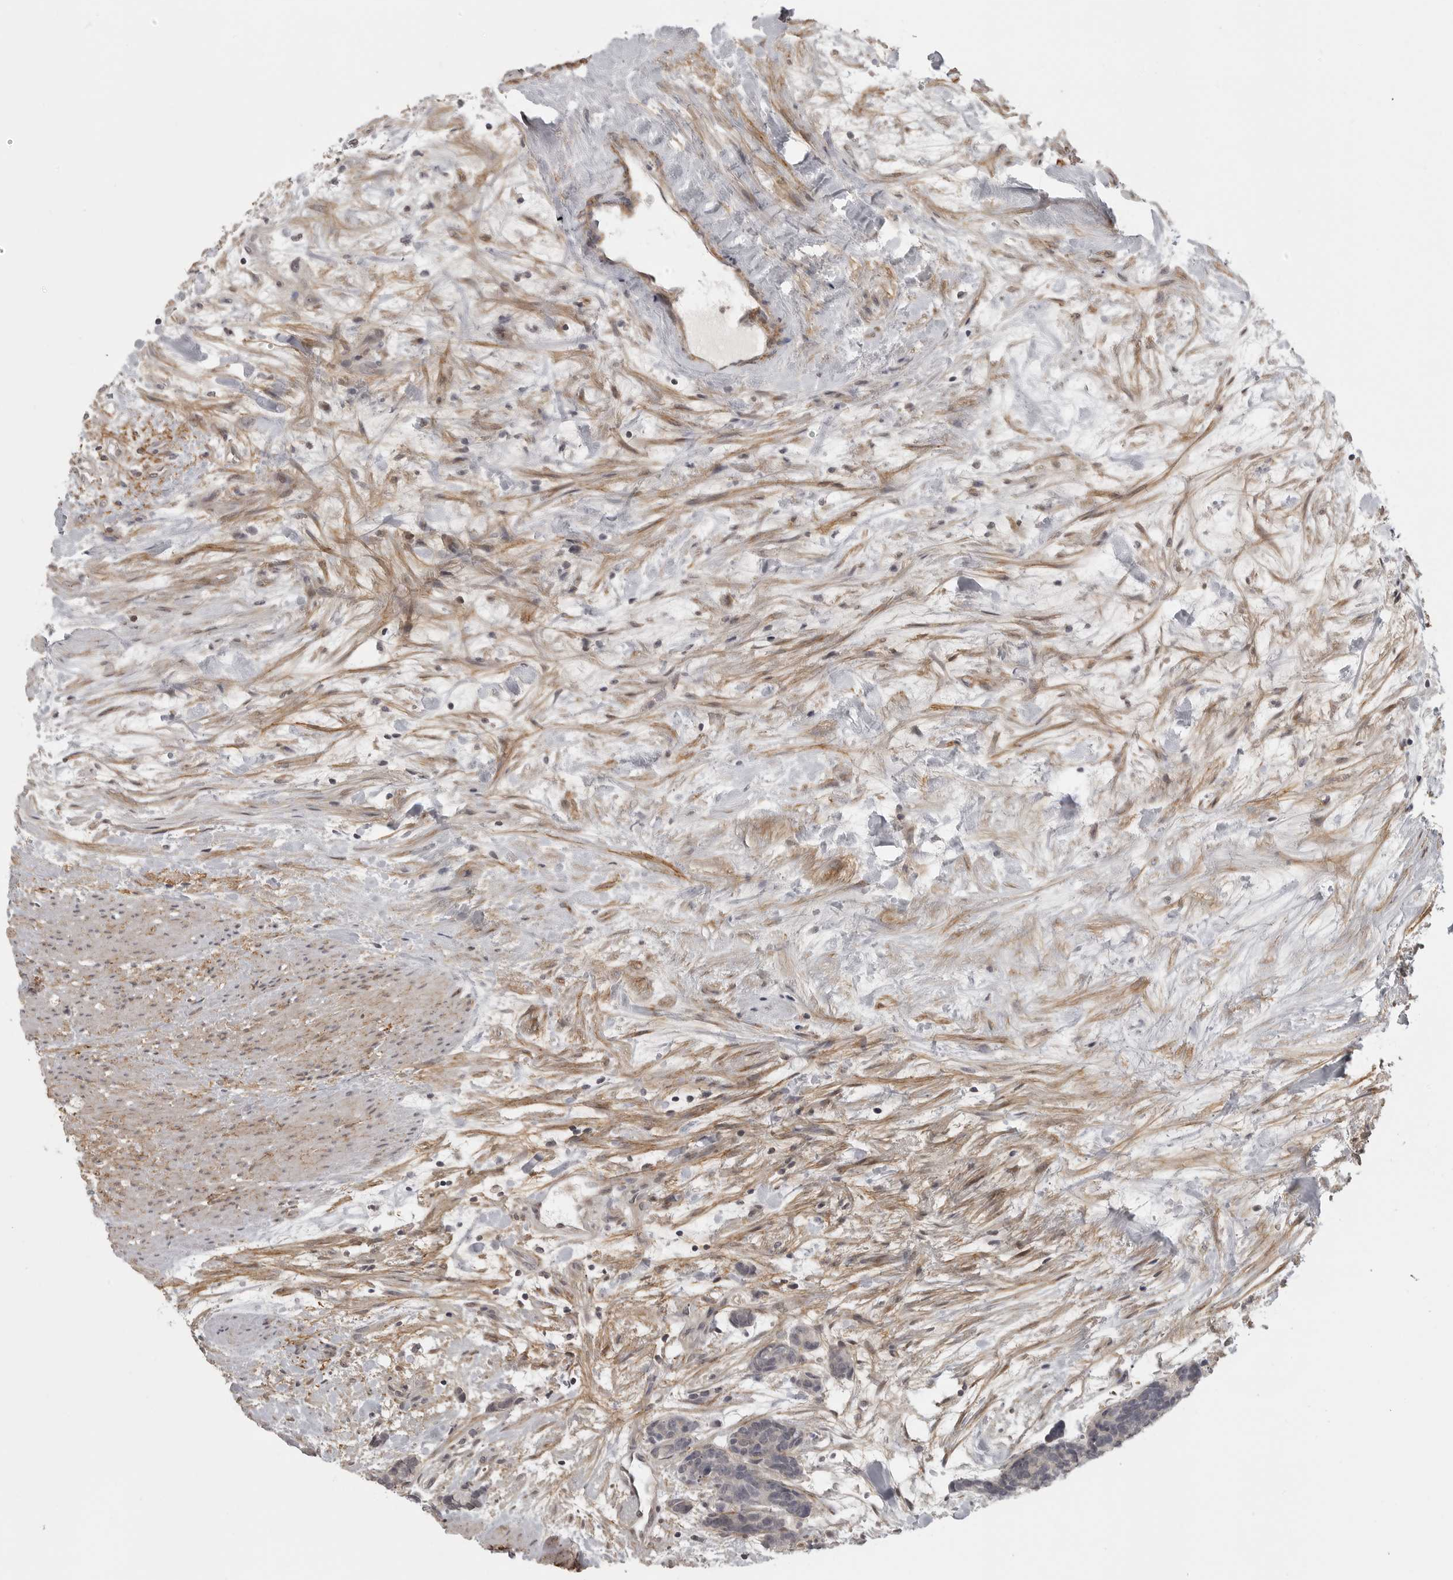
{"staining": {"intensity": "negative", "quantity": "none", "location": "none"}, "tissue": "carcinoid", "cell_type": "Tumor cells", "image_type": "cancer", "snomed": [{"axis": "morphology", "description": "Carcinoma, NOS"}, {"axis": "morphology", "description": "Carcinoid, malignant, NOS"}, {"axis": "topography", "description": "Urinary bladder"}], "caption": "An immunohistochemistry histopathology image of carcinoma is shown. There is no staining in tumor cells of carcinoma. The staining was performed using DAB (3,3'-diaminobenzidine) to visualize the protein expression in brown, while the nuclei were stained in blue with hematoxylin (Magnification: 20x).", "gene": "UROD", "patient": {"sex": "male", "age": 57}}